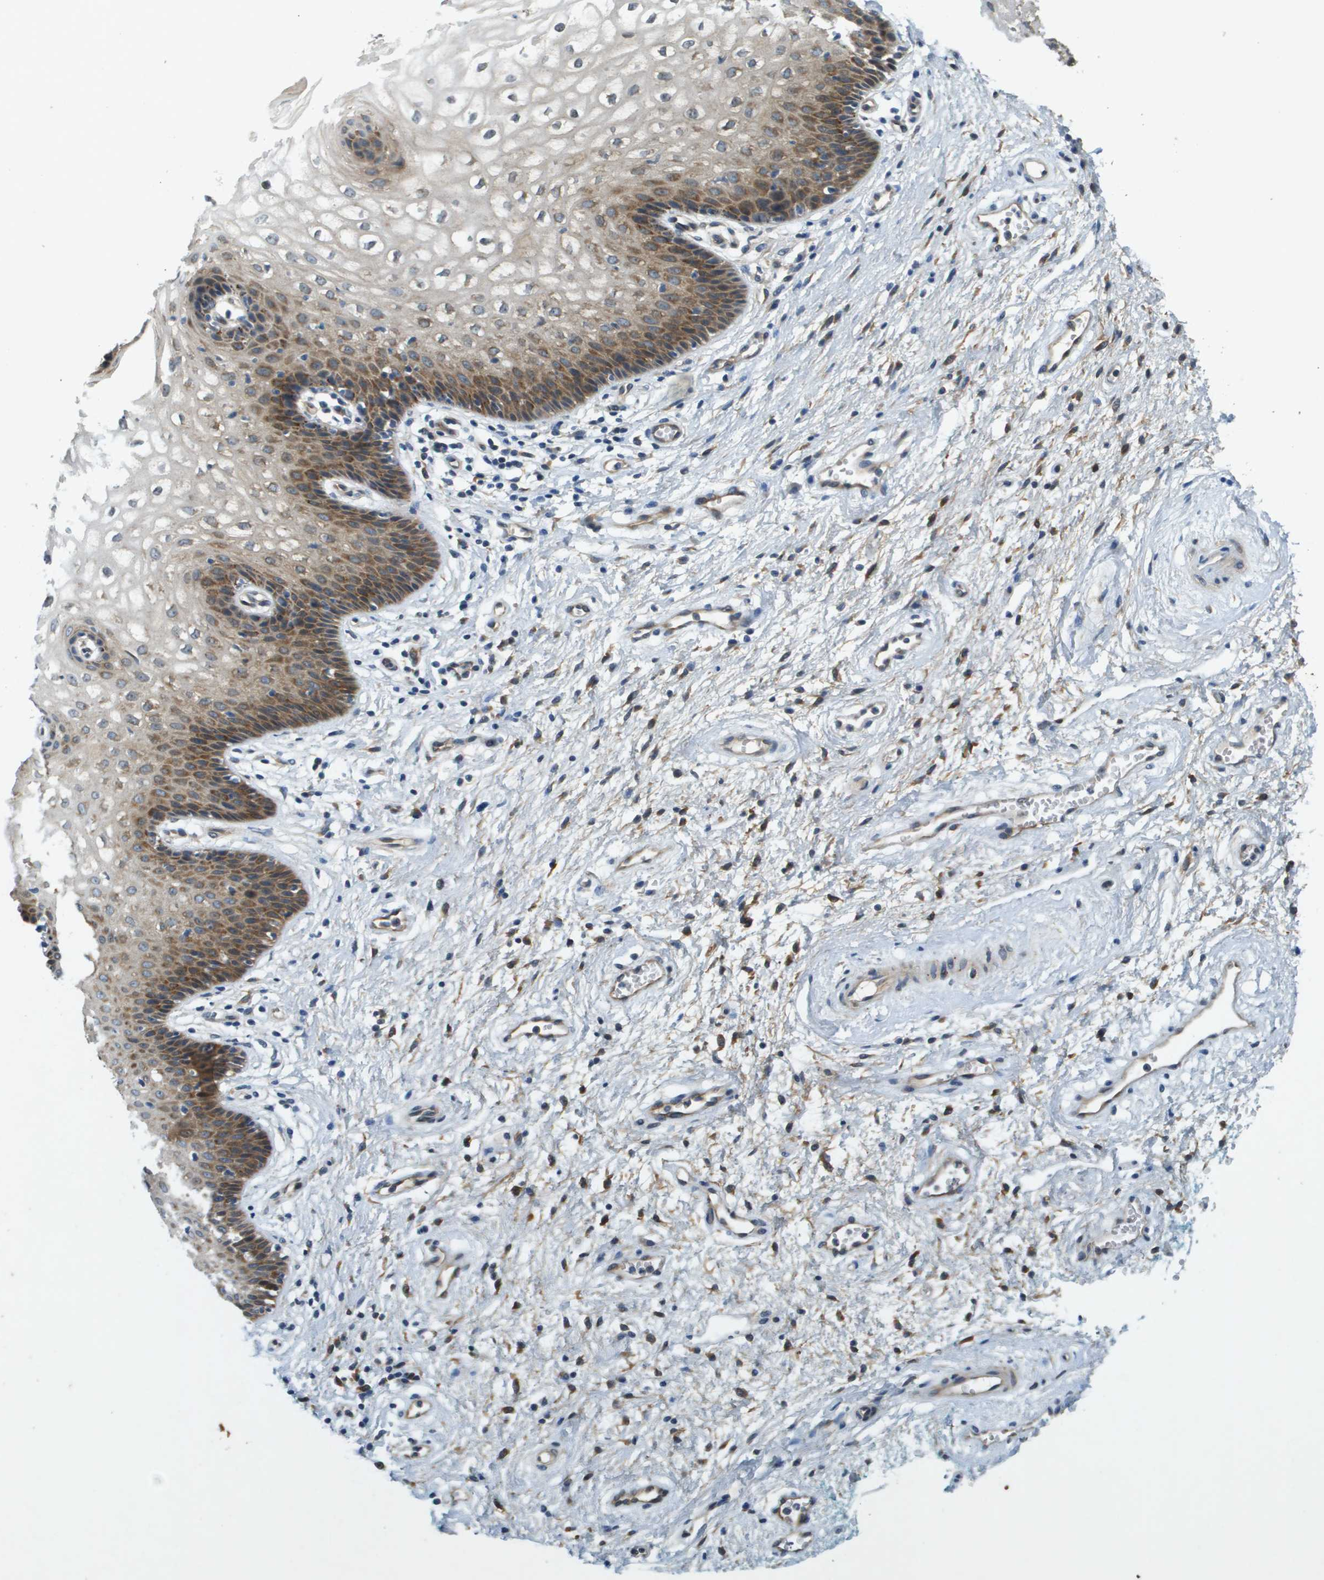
{"staining": {"intensity": "moderate", "quantity": ">75%", "location": "cytoplasmic/membranous"}, "tissue": "vagina", "cell_type": "Squamous epithelial cells", "image_type": "normal", "snomed": [{"axis": "morphology", "description": "Normal tissue, NOS"}, {"axis": "topography", "description": "Vagina"}], "caption": "Approximately >75% of squamous epithelial cells in benign human vagina reveal moderate cytoplasmic/membranous protein expression as visualized by brown immunohistochemical staining.", "gene": "PGAP3", "patient": {"sex": "female", "age": 34}}